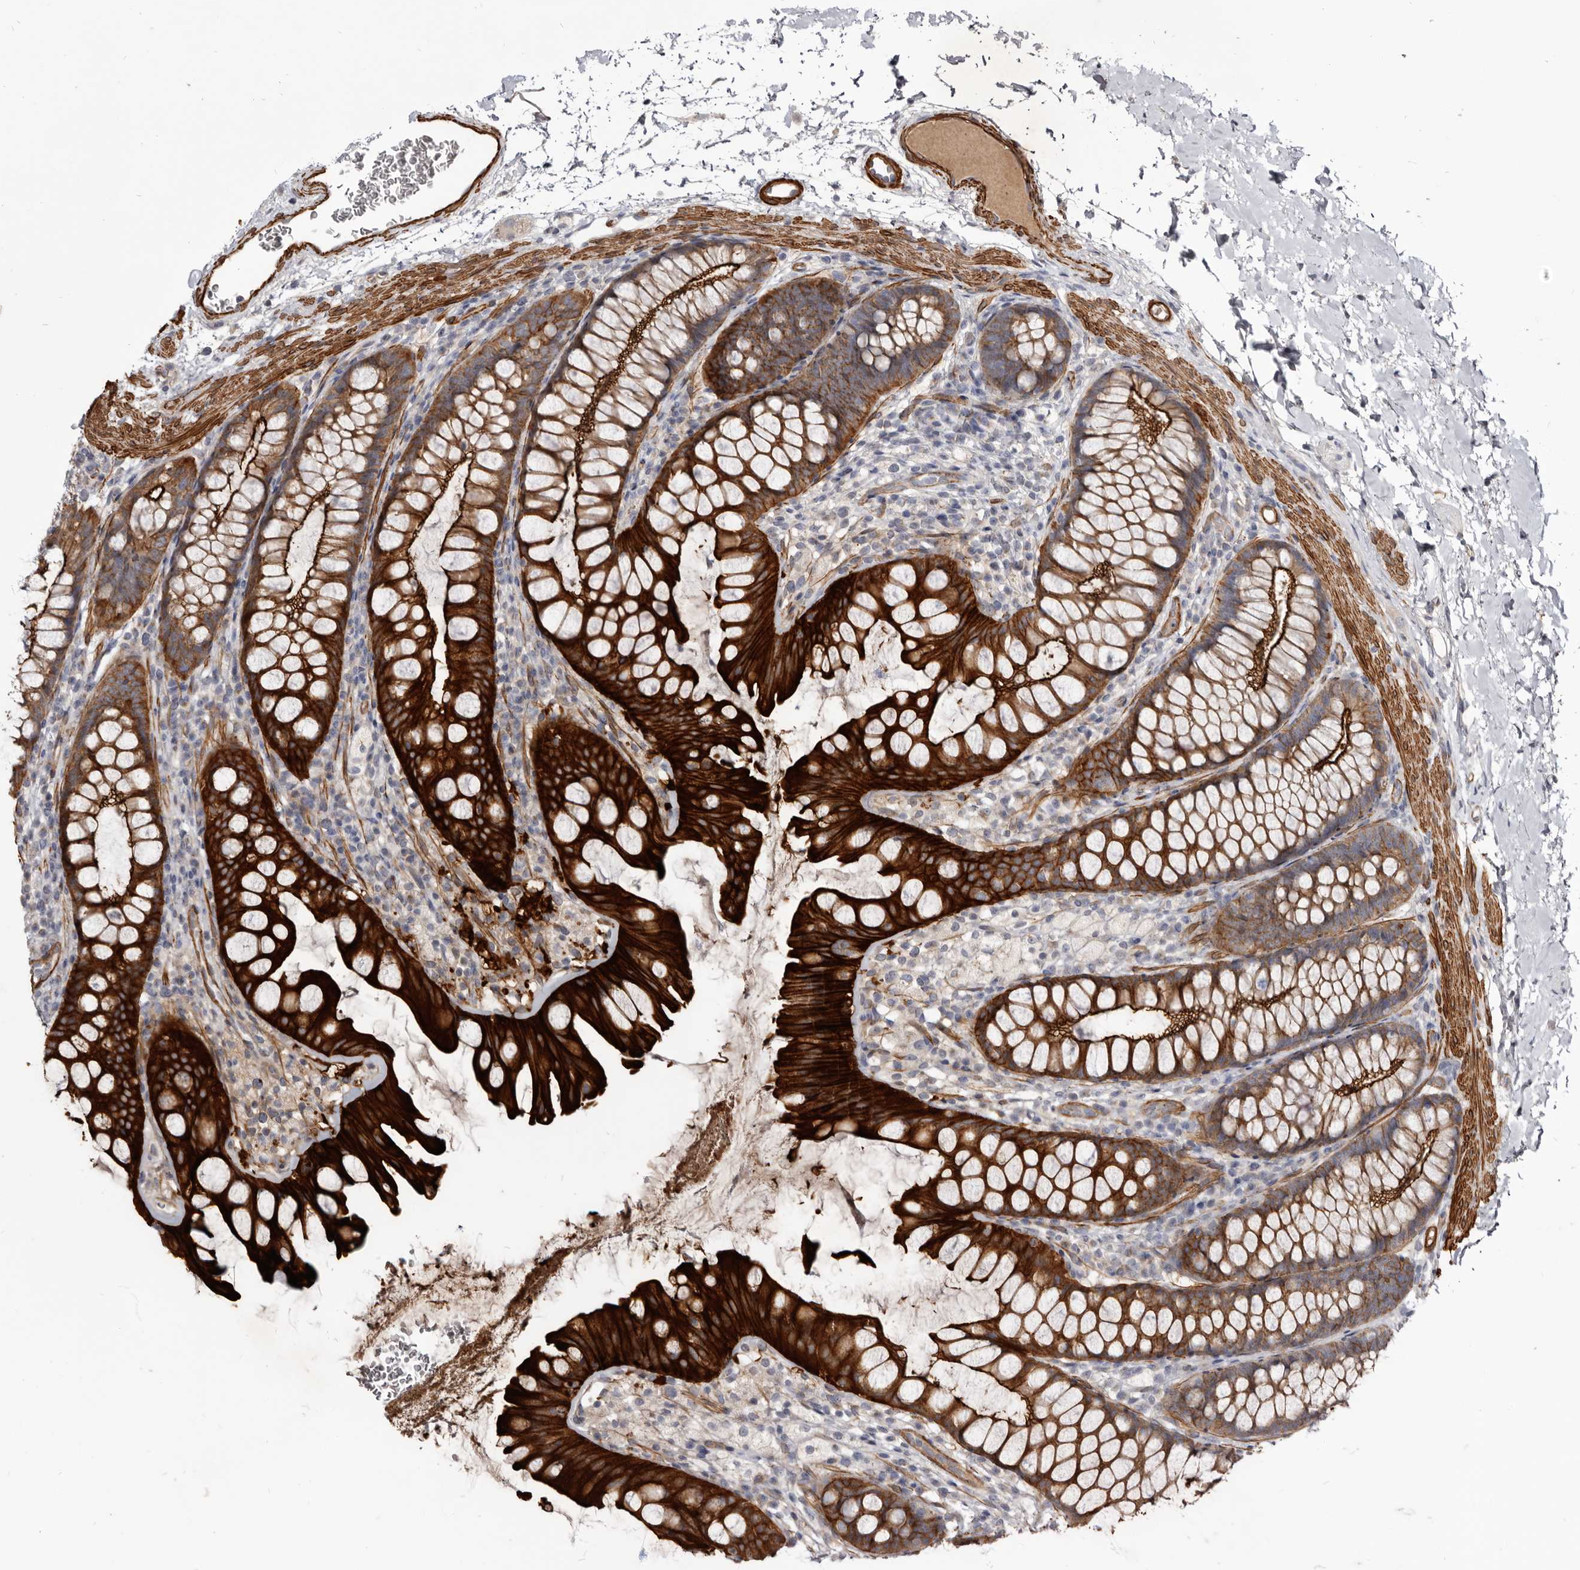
{"staining": {"intensity": "strong", "quantity": ">75%", "location": "cytoplasmic/membranous"}, "tissue": "colon", "cell_type": "Endothelial cells", "image_type": "normal", "snomed": [{"axis": "morphology", "description": "Normal tissue, NOS"}, {"axis": "topography", "description": "Colon"}], "caption": "A micrograph of human colon stained for a protein demonstrates strong cytoplasmic/membranous brown staining in endothelial cells.", "gene": "CGN", "patient": {"sex": "female", "age": 62}}